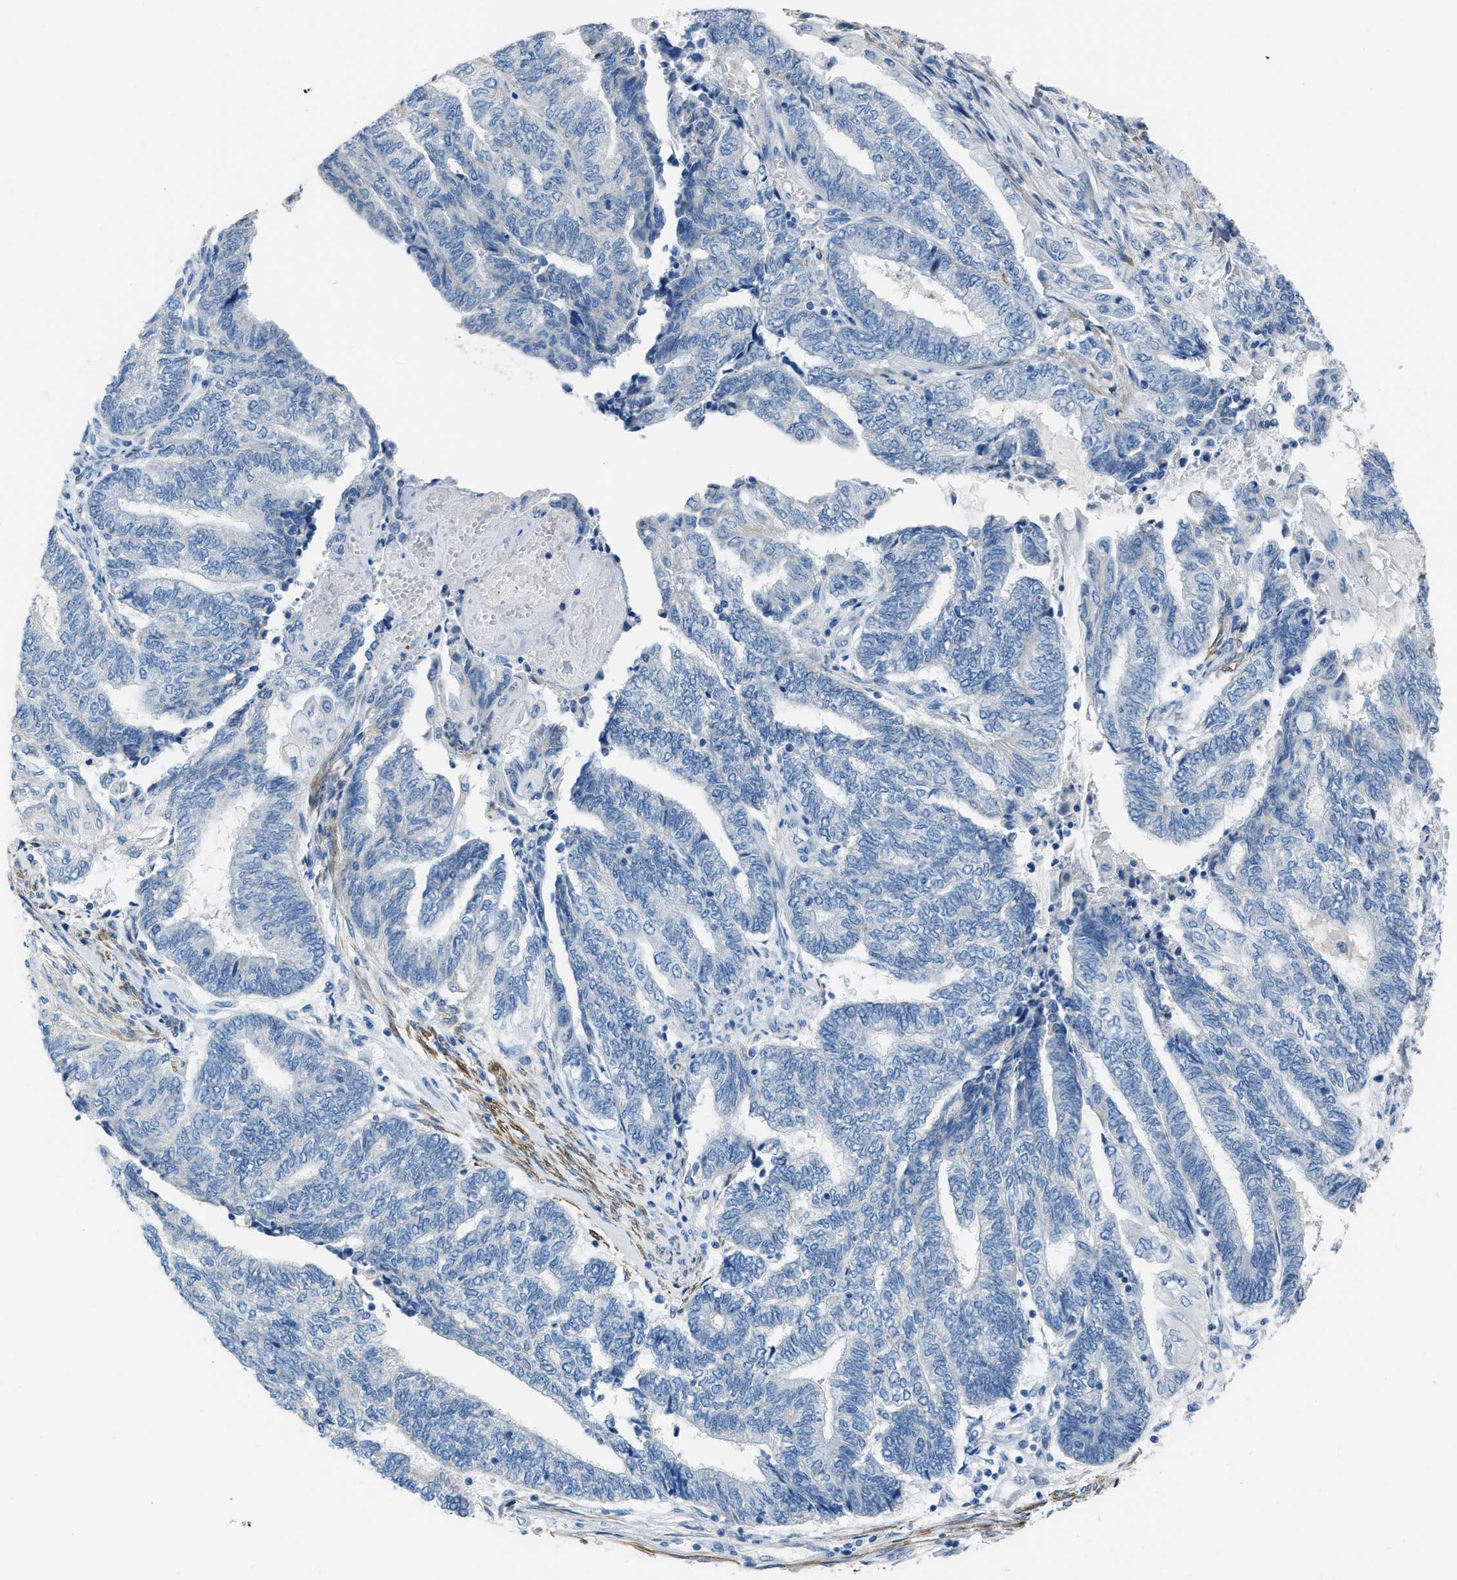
{"staining": {"intensity": "negative", "quantity": "none", "location": "none"}, "tissue": "endometrial cancer", "cell_type": "Tumor cells", "image_type": "cancer", "snomed": [{"axis": "morphology", "description": "Adenocarcinoma, NOS"}, {"axis": "topography", "description": "Uterus"}, {"axis": "topography", "description": "Endometrium"}], "caption": "An immunohistochemistry (IHC) micrograph of endometrial adenocarcinoma is shown. There is no staining in tumor cells of endometrial adenocarcinoma. Nuclei are stained in blue.", "gene": "SPATC1L", "patient": {"sex": "female", "age": 70}}